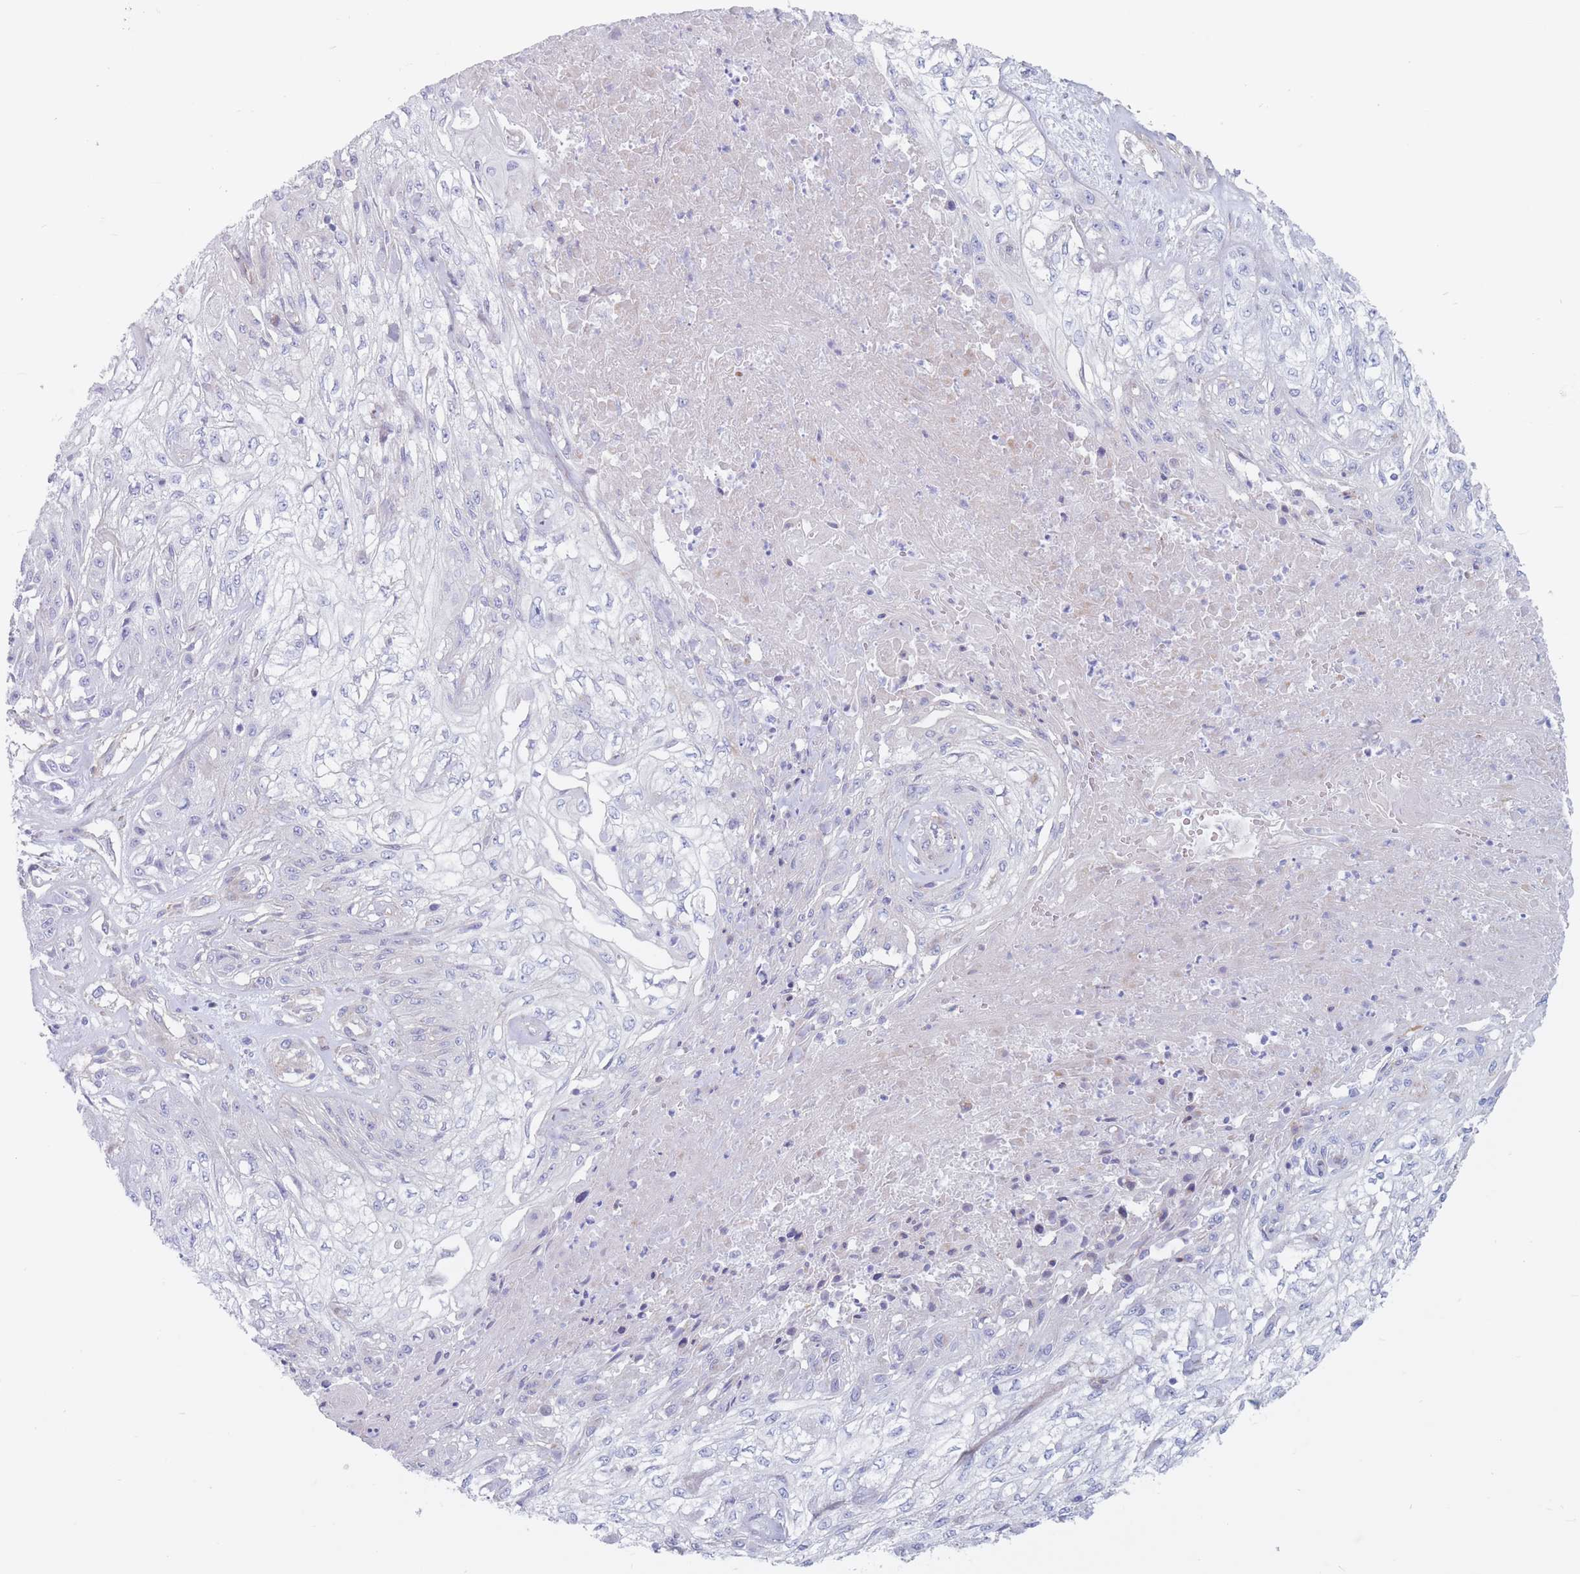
{"staining": {"intensity": "negative", "quantity": "none", "location": "none"}, "tissue": "skin cancer", "cell_type": "Tumor cells", "image_type": "cancer", "snomed": [{"axis": "morphology", "description": "Squamous cell carcinoma, NOS"}, {"axis": "morphology", "description": "Squamous cell carcinoma, metastatic, NOS"}, {"axis": "topography", "description": "Skin"}, {"axis": "topography", "description": "Lymph node"}], "caption": "High power microscopy micrograph of an IHC photomicrograph of skin cancer, revealing no significant positivity in tumor cells.", "gene": "PLPP1", "patient": {"sex": "male", "age": 75}}